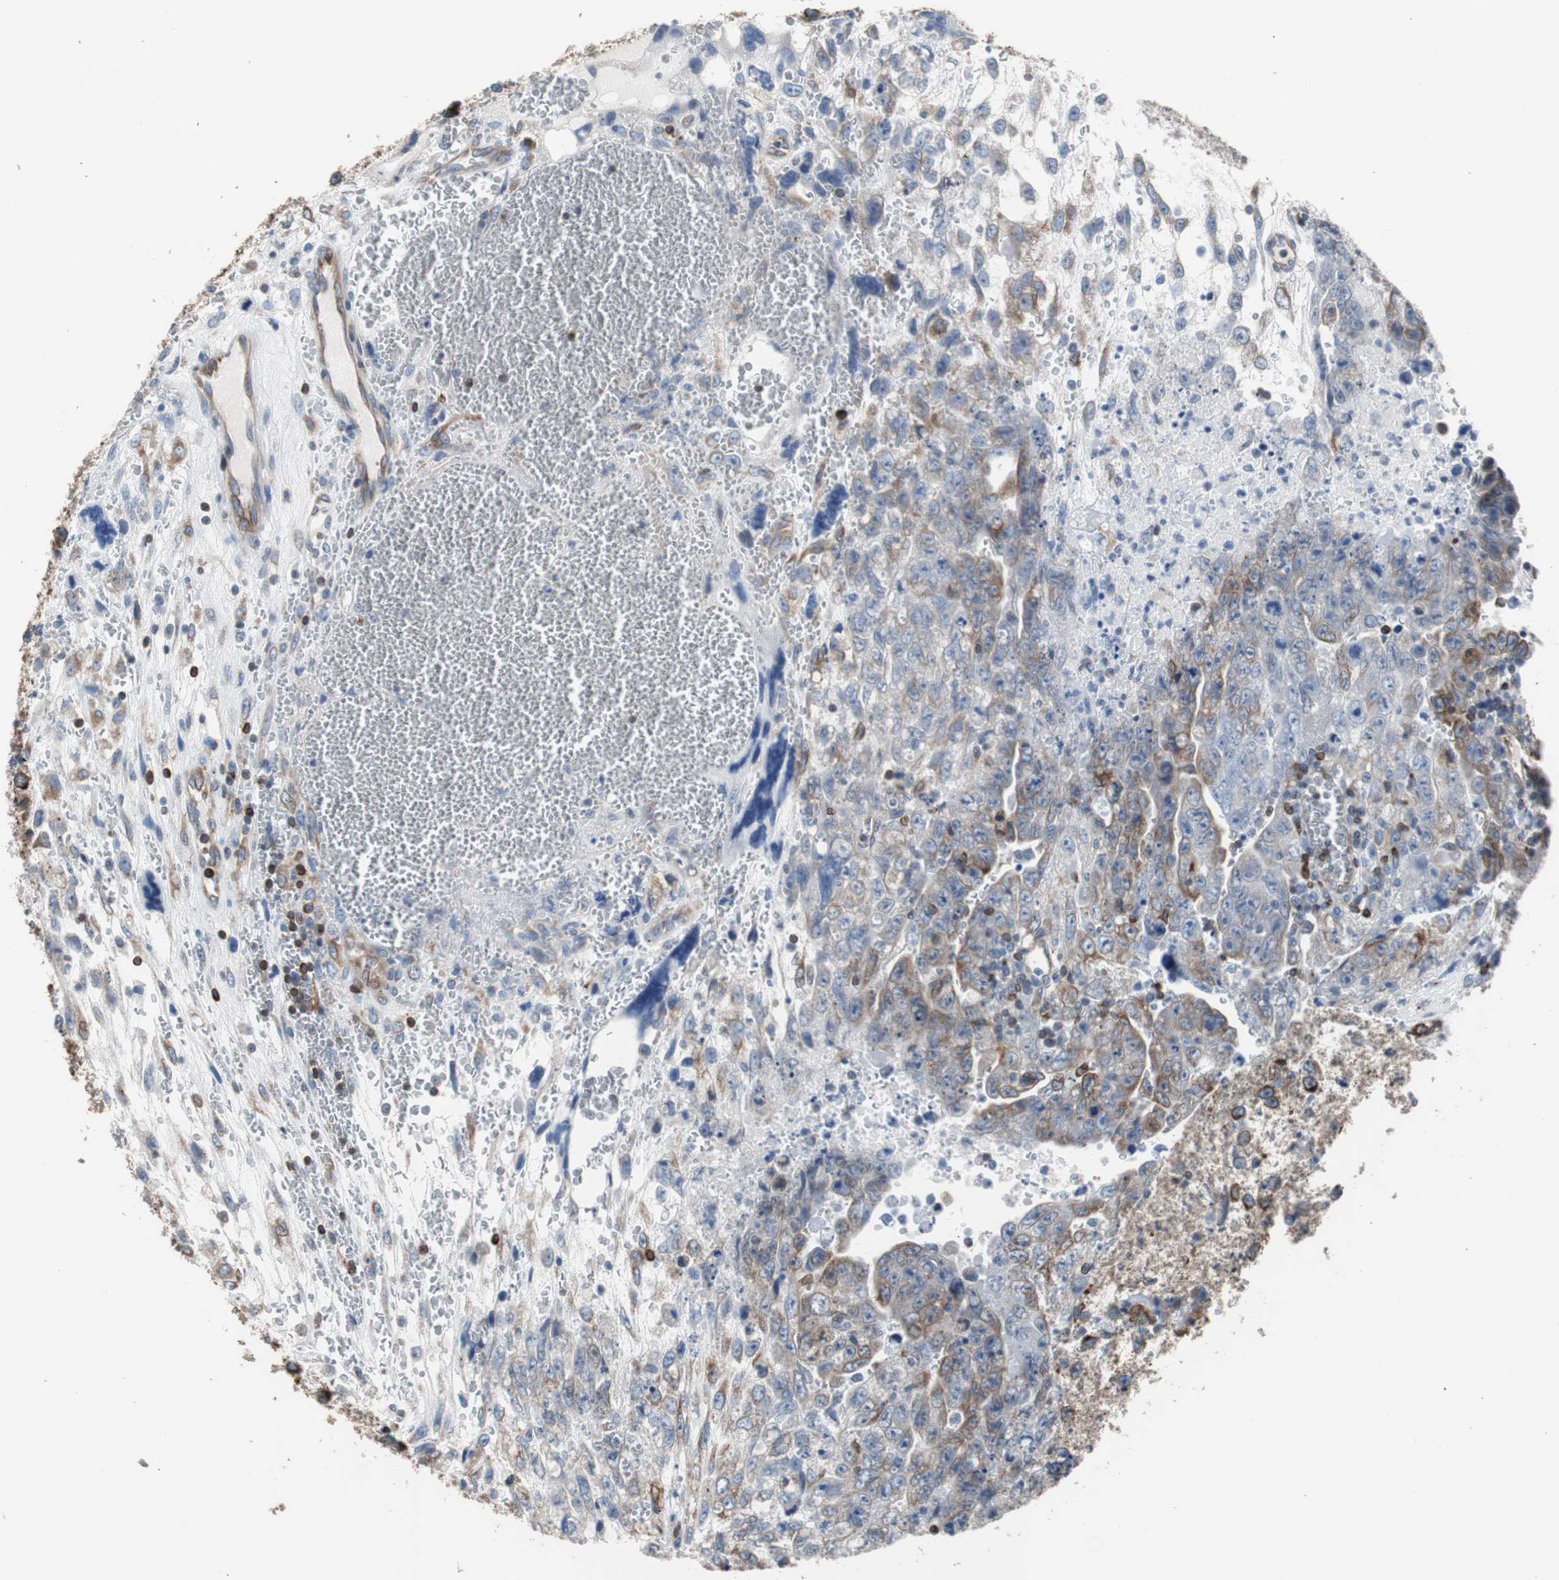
{"staining": {"intensity": "strong", "quantity": ">75%", "location": "cytoplasmic/membranous"}, "tissue": "testis cancer", "cell_type": "Tumor cells", "image_type": "cancer", "snomed": [{"axis": "morphology", "description": "Carcinoma, Embryonal, NOS"}, {"axis": "topography", "description": "Testis"}], "caption": "Protein expression analysis of human testis cancer (embryonal carcinoma) reveals strong cytoplasmic/membranous staining in about >75% of tumor cells.", "gene": "PBXIP1", "patient": {"sex": "male", "age": 28}}